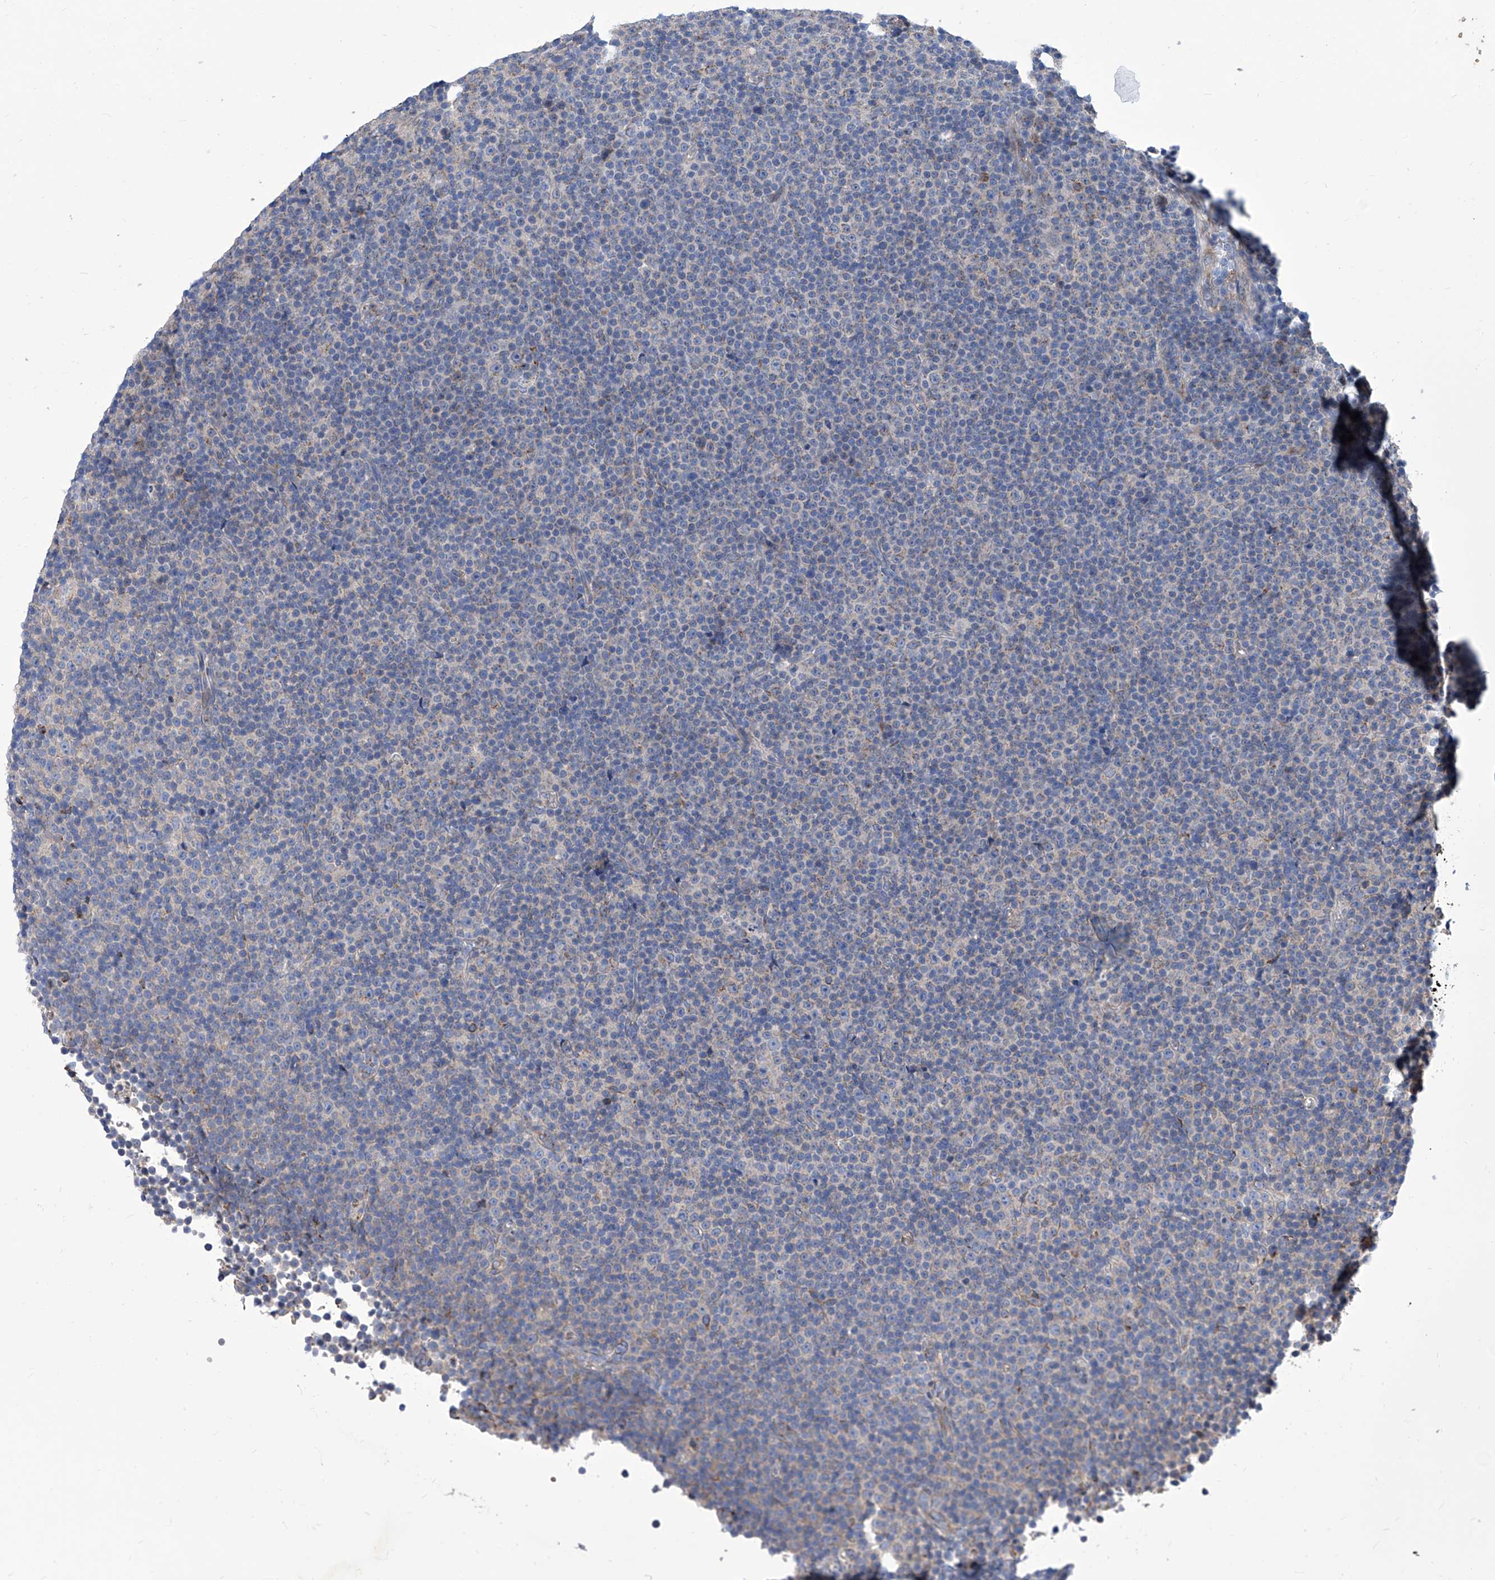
{"staining": {"intensity": "negative", "quantity": "none", "location": "none"}, "tissue": "lymphoma", "cell_type": "Tumor cells", "image_type": "cancer", "snomed": [{"axis": "morphology", "description": "Malignant lymphoma, non-Hodgkin's type, Low grade"}, {"axis": "topography", "description": "Lymph node"}], "caption": "Immunohistochemistry image of neoplastic tissue: human malignant lymphoma, non-Hodgkin's type (low-grade) stained with DAB shows no significant protein expression in tumor cells.", "gene": "TJAP1", "patient": {"sex": "female", "age": 67}}